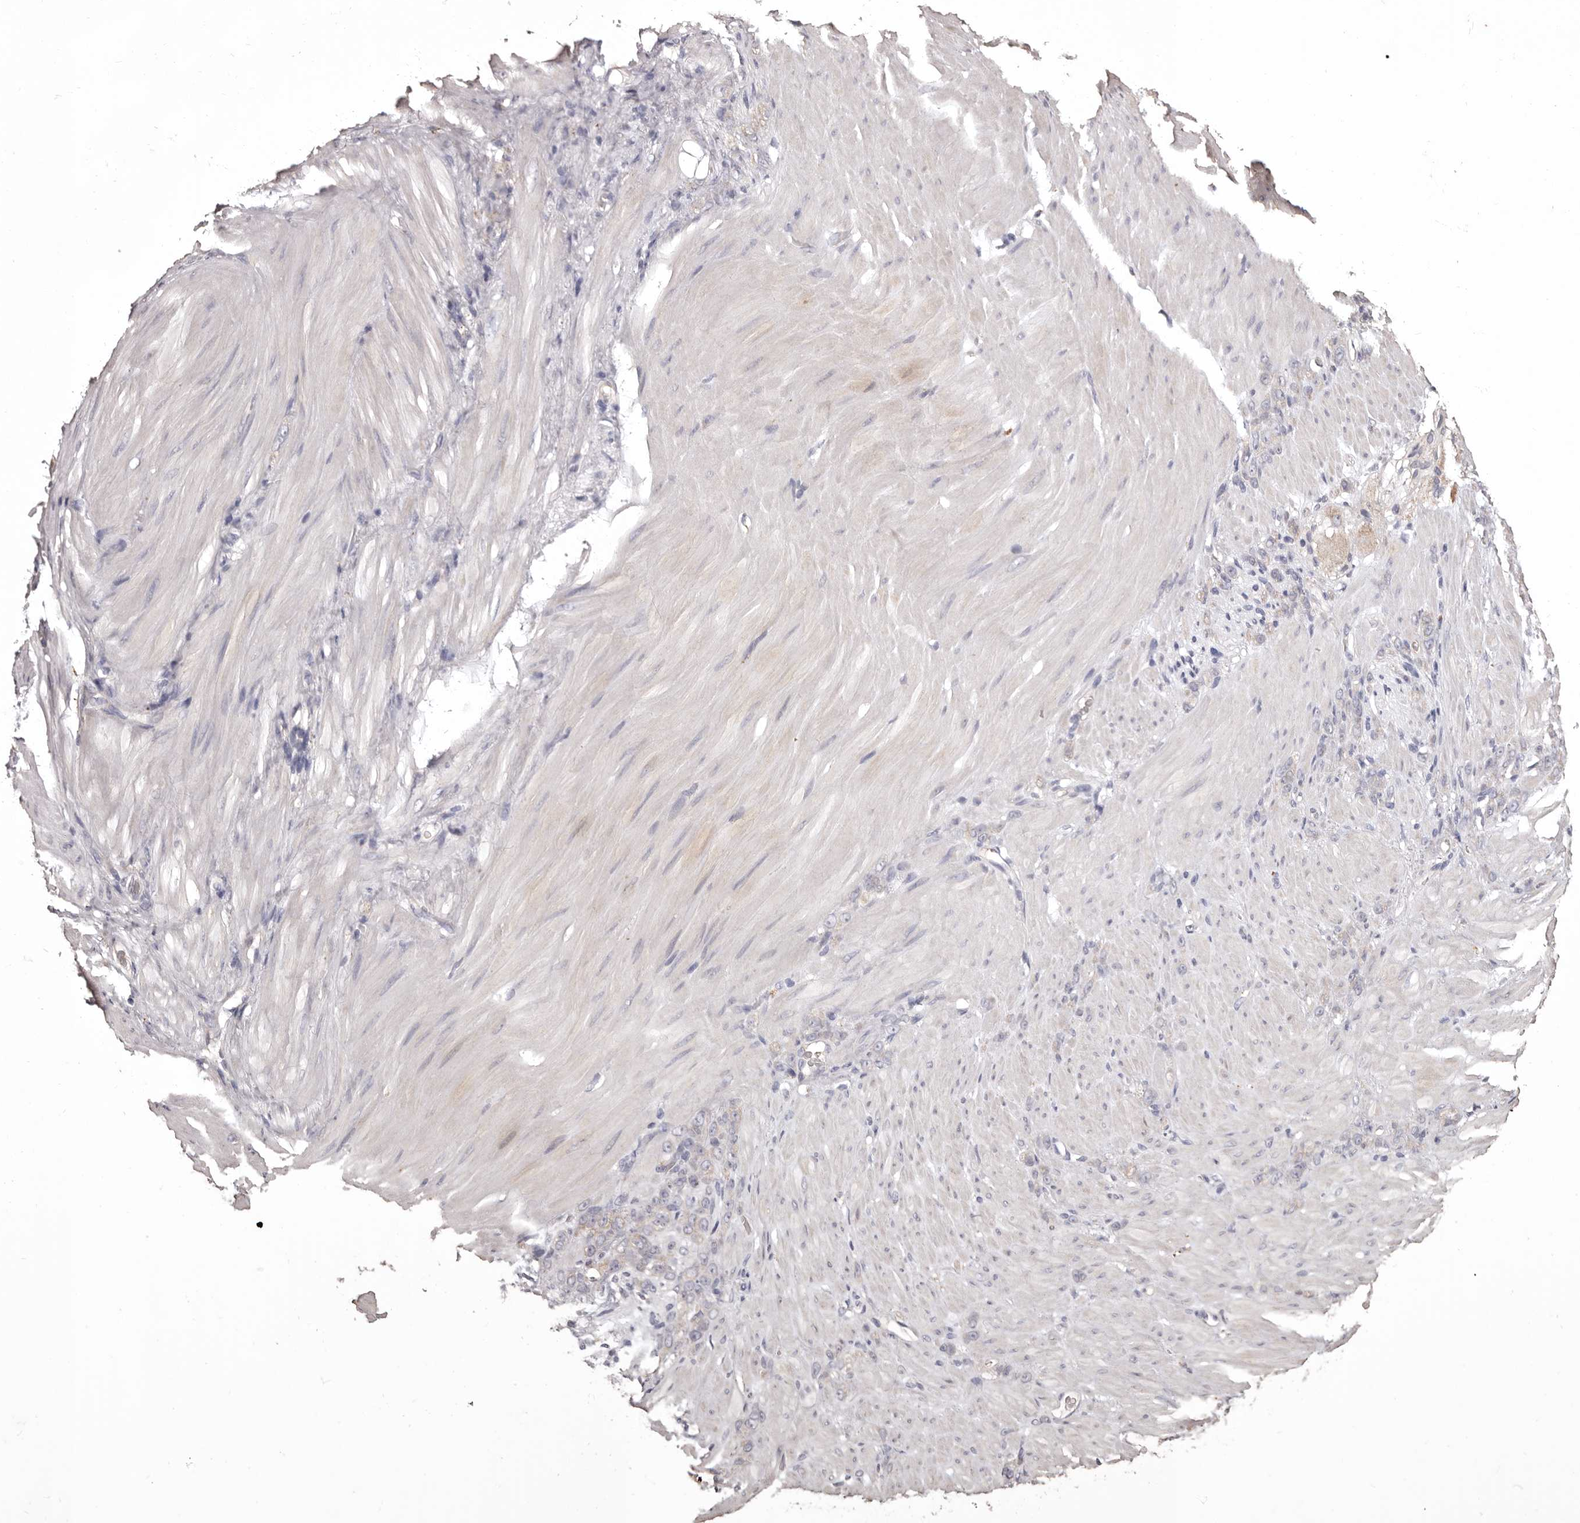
{"staining": {"intensity": "negative", "quantity": "none", "location": "none"}, "tissue": "stomach cancer", "cell_type": "Tumor cells", "image_type": "cancer", "snomed": [{"axis": "morphology", "description": "Normal tissue, NOS"}, {"axis": "morphology", "description": "Adenocarcinoma, NOS"}, {"axis": "topography", "description": "Stomach"}], "caption": "Immunohistochemical staining of stomach cancer (adenocarcinoma) displays no significant expression in tumor cells.", "gene": "ETNK1", "patient": {"sex": "male", "age": 82}}